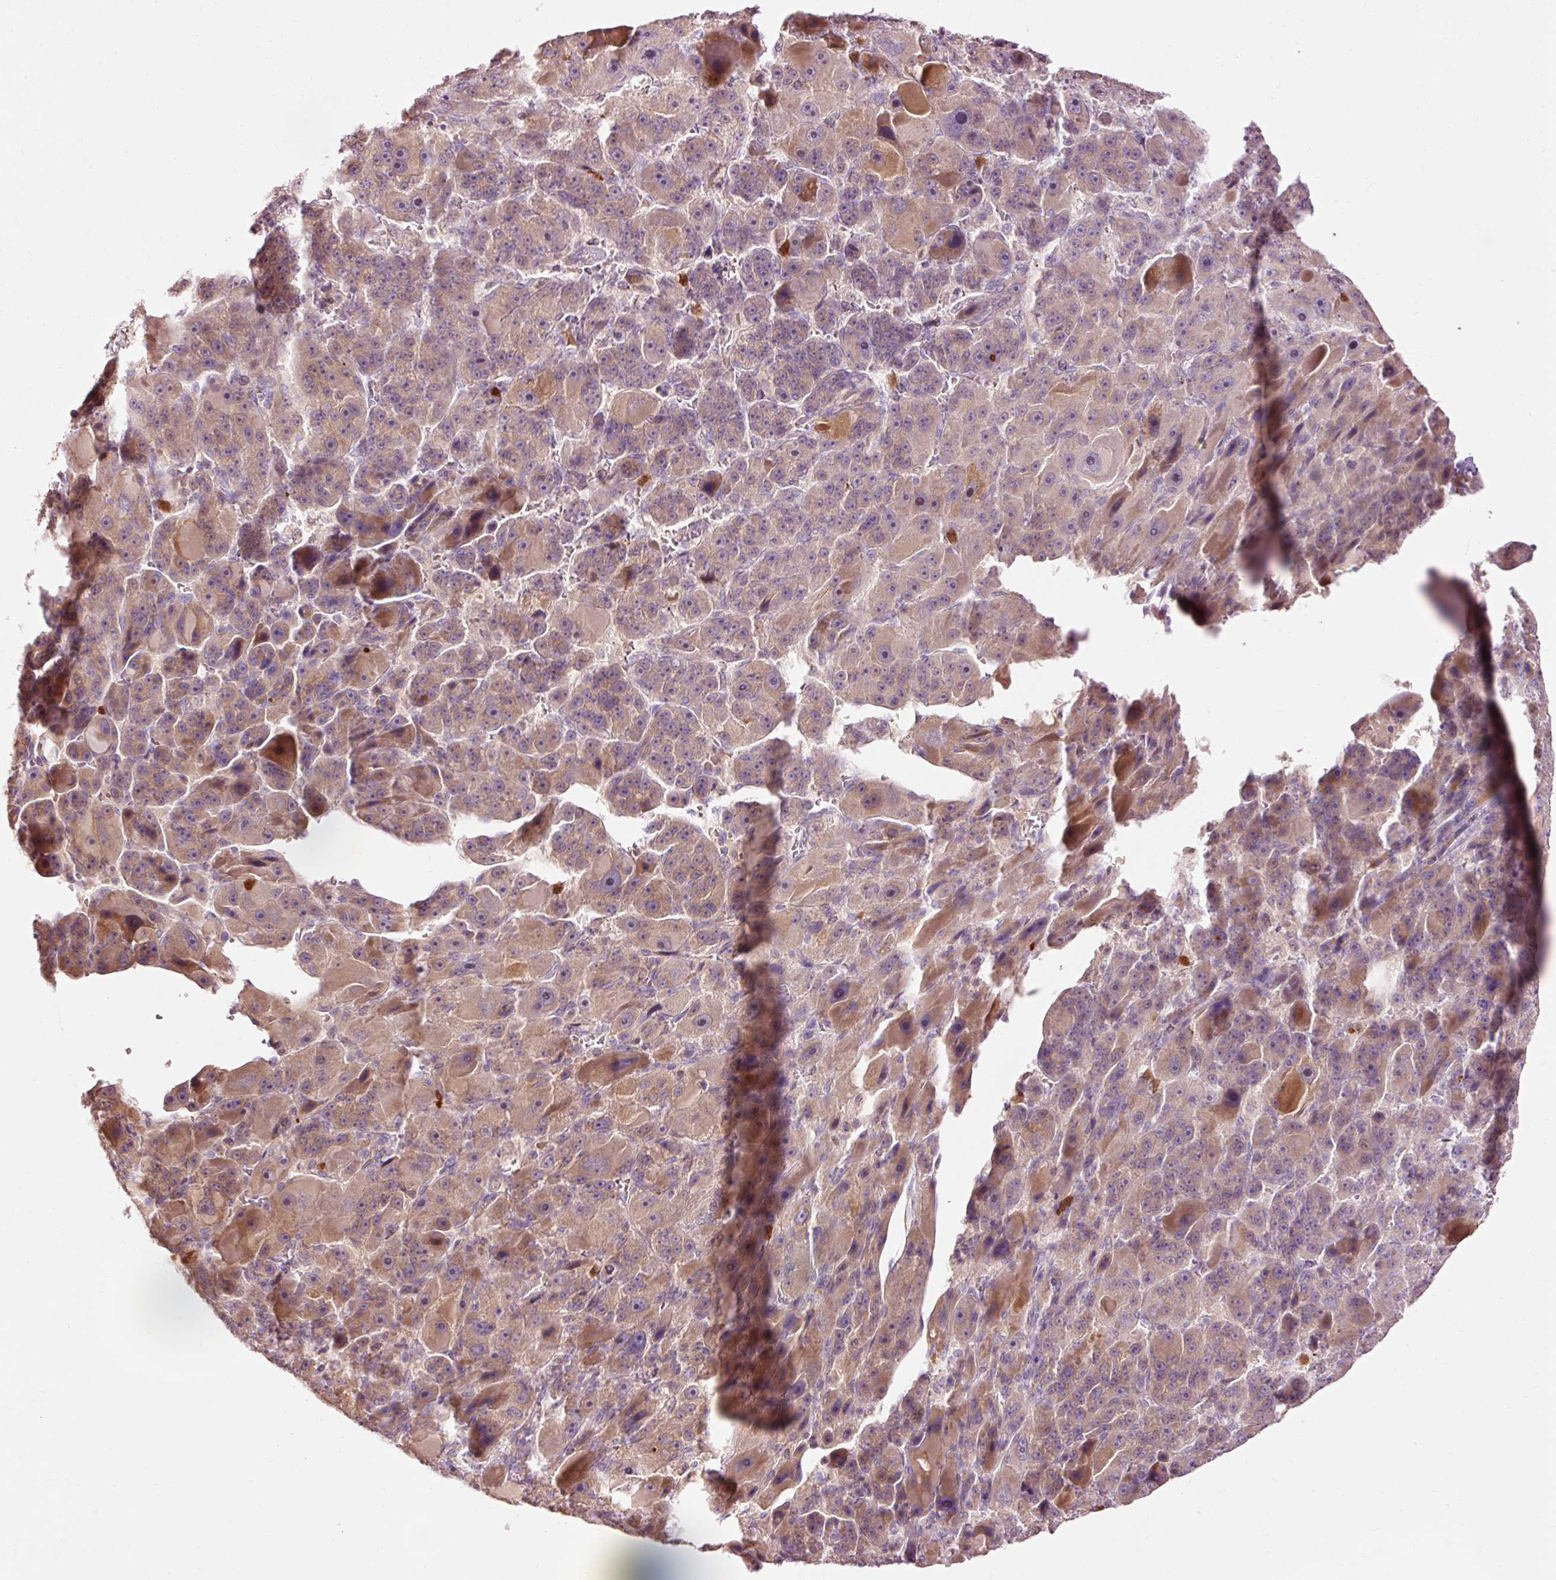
{"staining": {"intensity": "weak", "quantity": ">75%", "location": "cytoplasmic/membranous"}, "tissue": "liver cancer", "cell_type": "Tumor cells", "image_type": "cancer", "snomed": [{"axis": "morphology", "description": "Carcinoma, Hepatocellular, NOS"}, {"axis": "topography", "description": "Liver"}], "caption": "DAB (3,3'-diaminobenzidine) immunohistochemical staining of liver cancer (hepatocellular carcinoma) reveals weak cytoplasmic/membranous protein positivity in approximately >75% of tumor cells.", "gene": "PRDX5", "patient": {"sex": "male", "age": 76}}